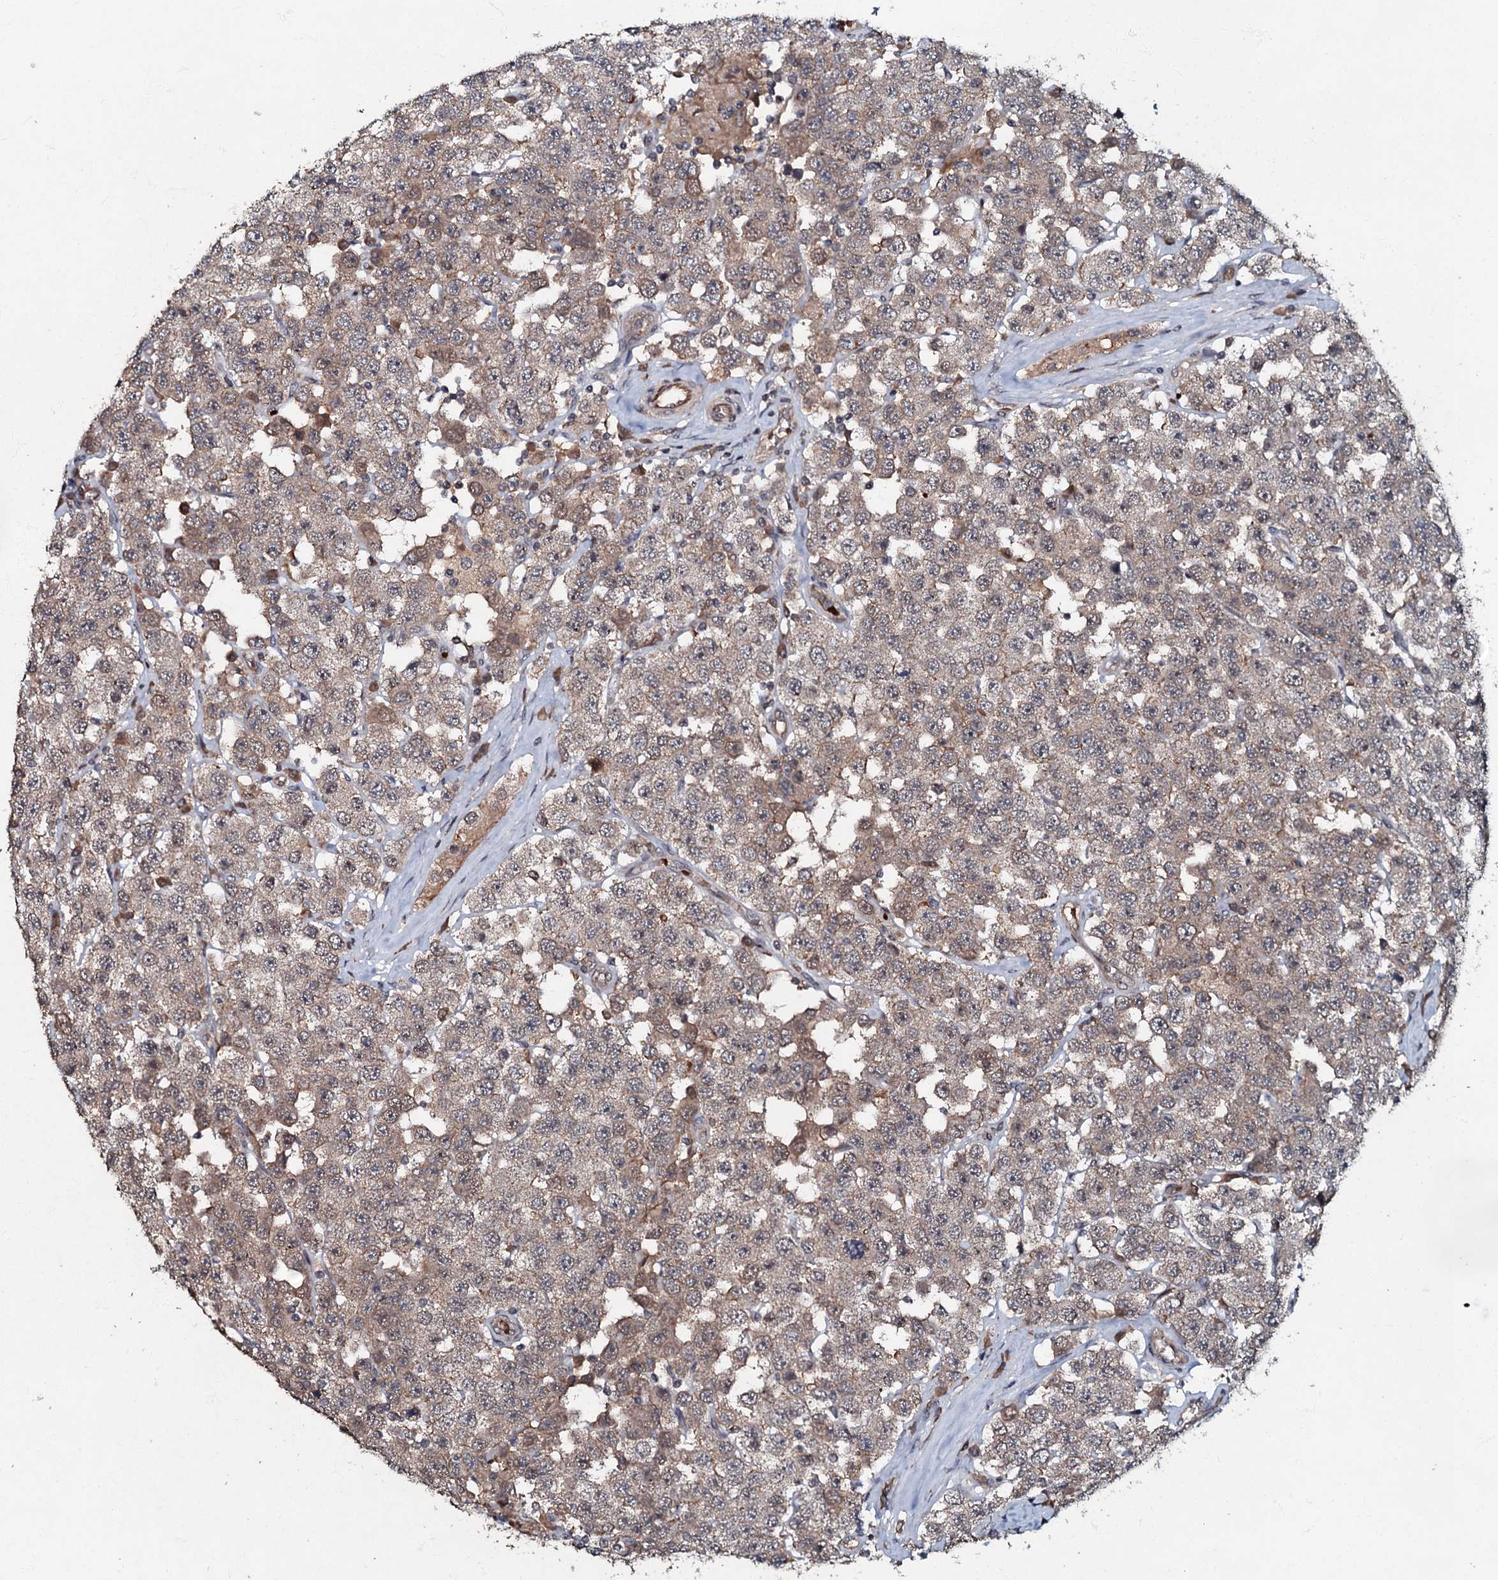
{"staining": {"intensity": "weak", "quantity": ">75%", "location": "cytoplasmic/membranous"}, "tissue": "testis cancer", "cell_type": "Tumor cells", "image_type": "cancer", "snomed": [{"axis": "morphology", "description": "Seminoma, NOS"}, {"axis": "topography", "description": "Testis"}], "caption": "Immunohistochemistry (IHC) (DAB) staining of testis cancer reveals weak cytoplasmic/membranous protein staining in about >75% of tumor cells.", "gene": "MANSC4", "patient": {"sex": "male", "age": 28}}